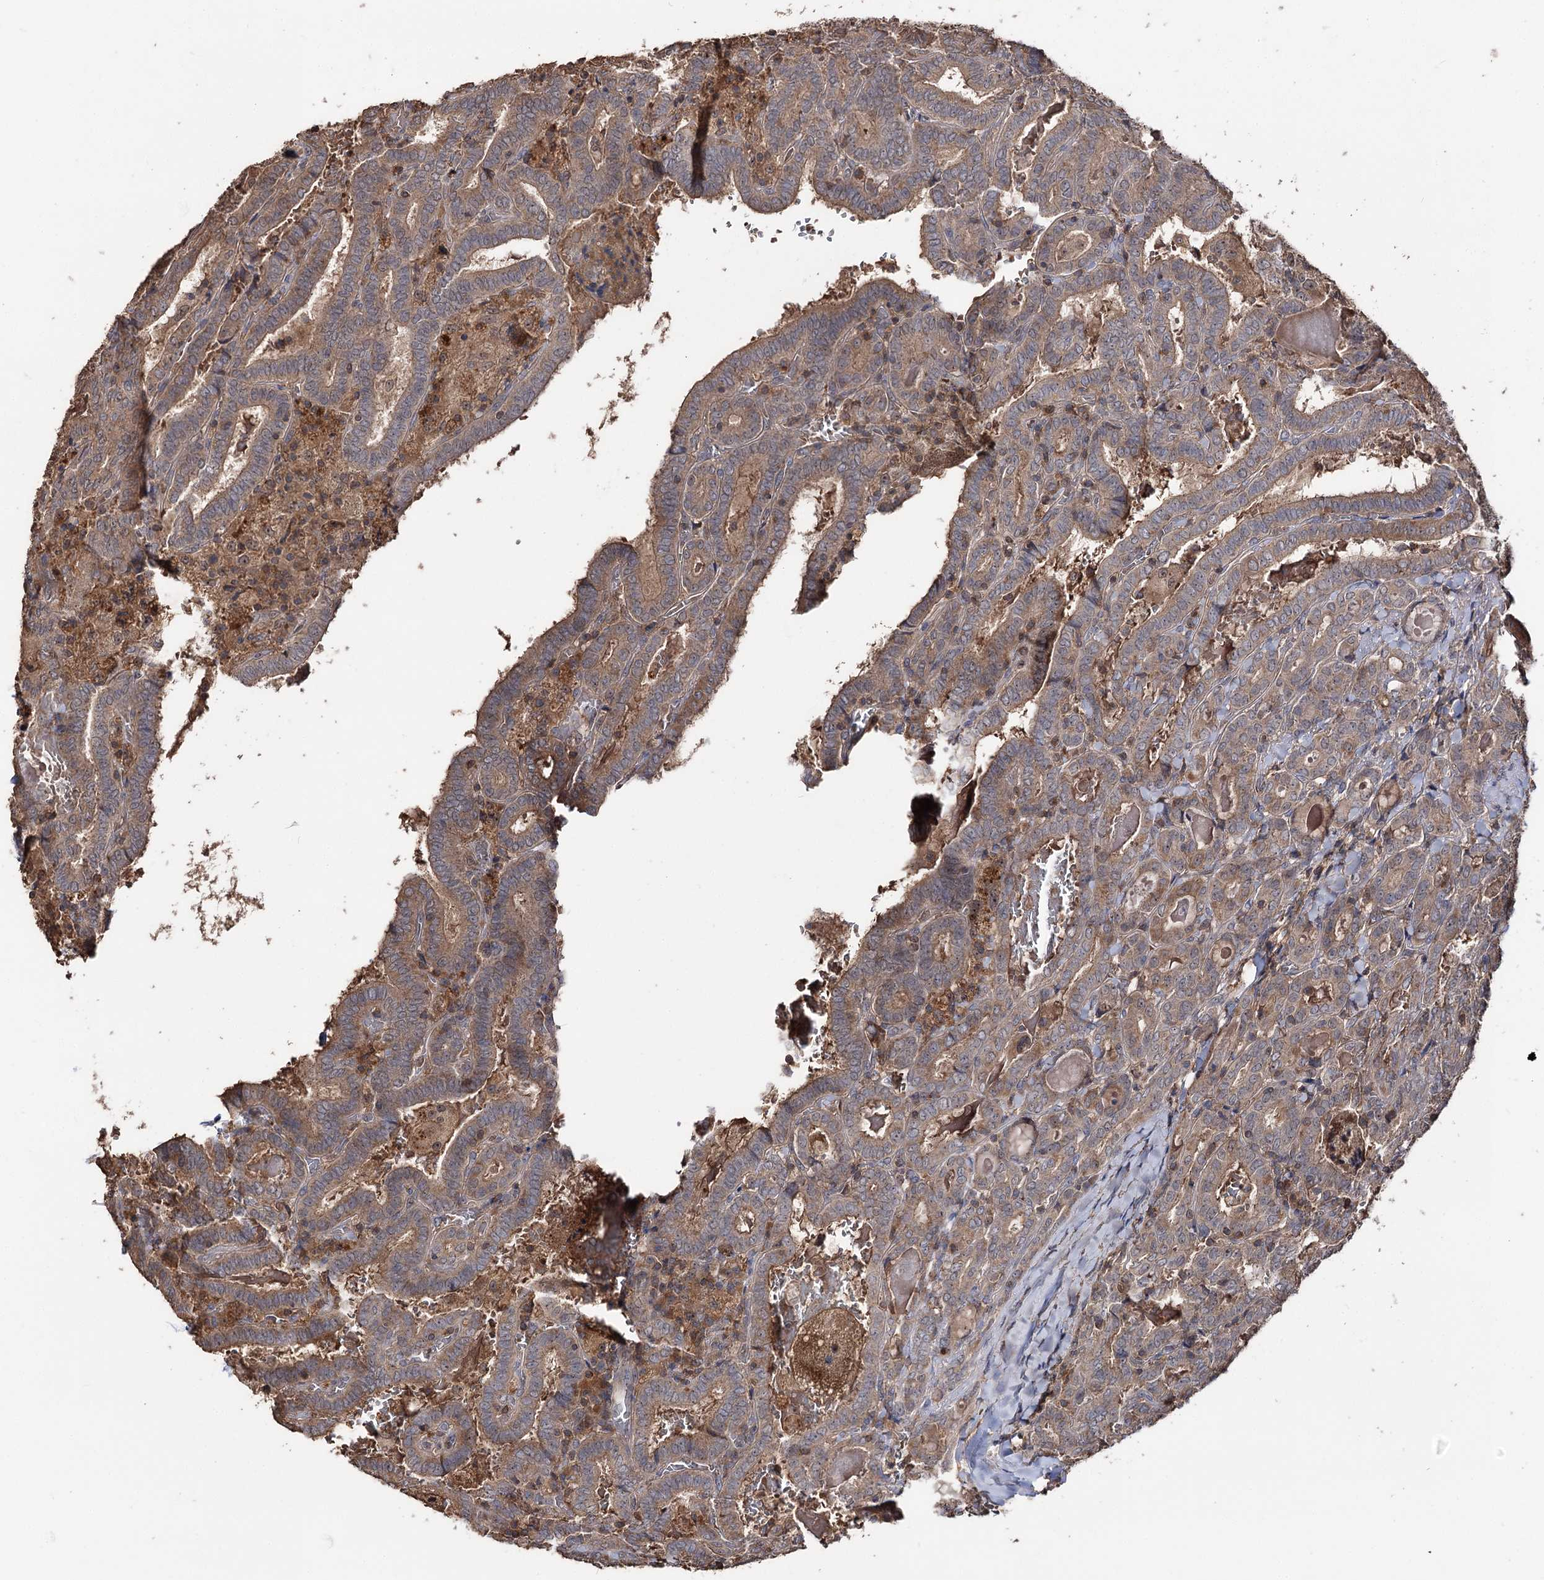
{"staining": {"intensity": "moderate", "quantity": ">75%", "location": "cytoplasmic/membranous"}, "tissue": "thyroid cancer", "cell_type": "Tumor cells", "image_type": "cancer", "snomed": [{"axis": "morphology", "description": "Papillary adenocarcinoma, NOS"}, {"axis": "topography", "description": "Thyroid gland"}], "caption": "IHC histopathology image of papillary adenocarcinoma (thyroid) stained for a protein (brown), which displays medium levels of moderate cytoplasmic/membranous positivity in about >75% of tumor cells.", "gene": "FAM53B", "patient": {"sex": "female", "age": 72}}